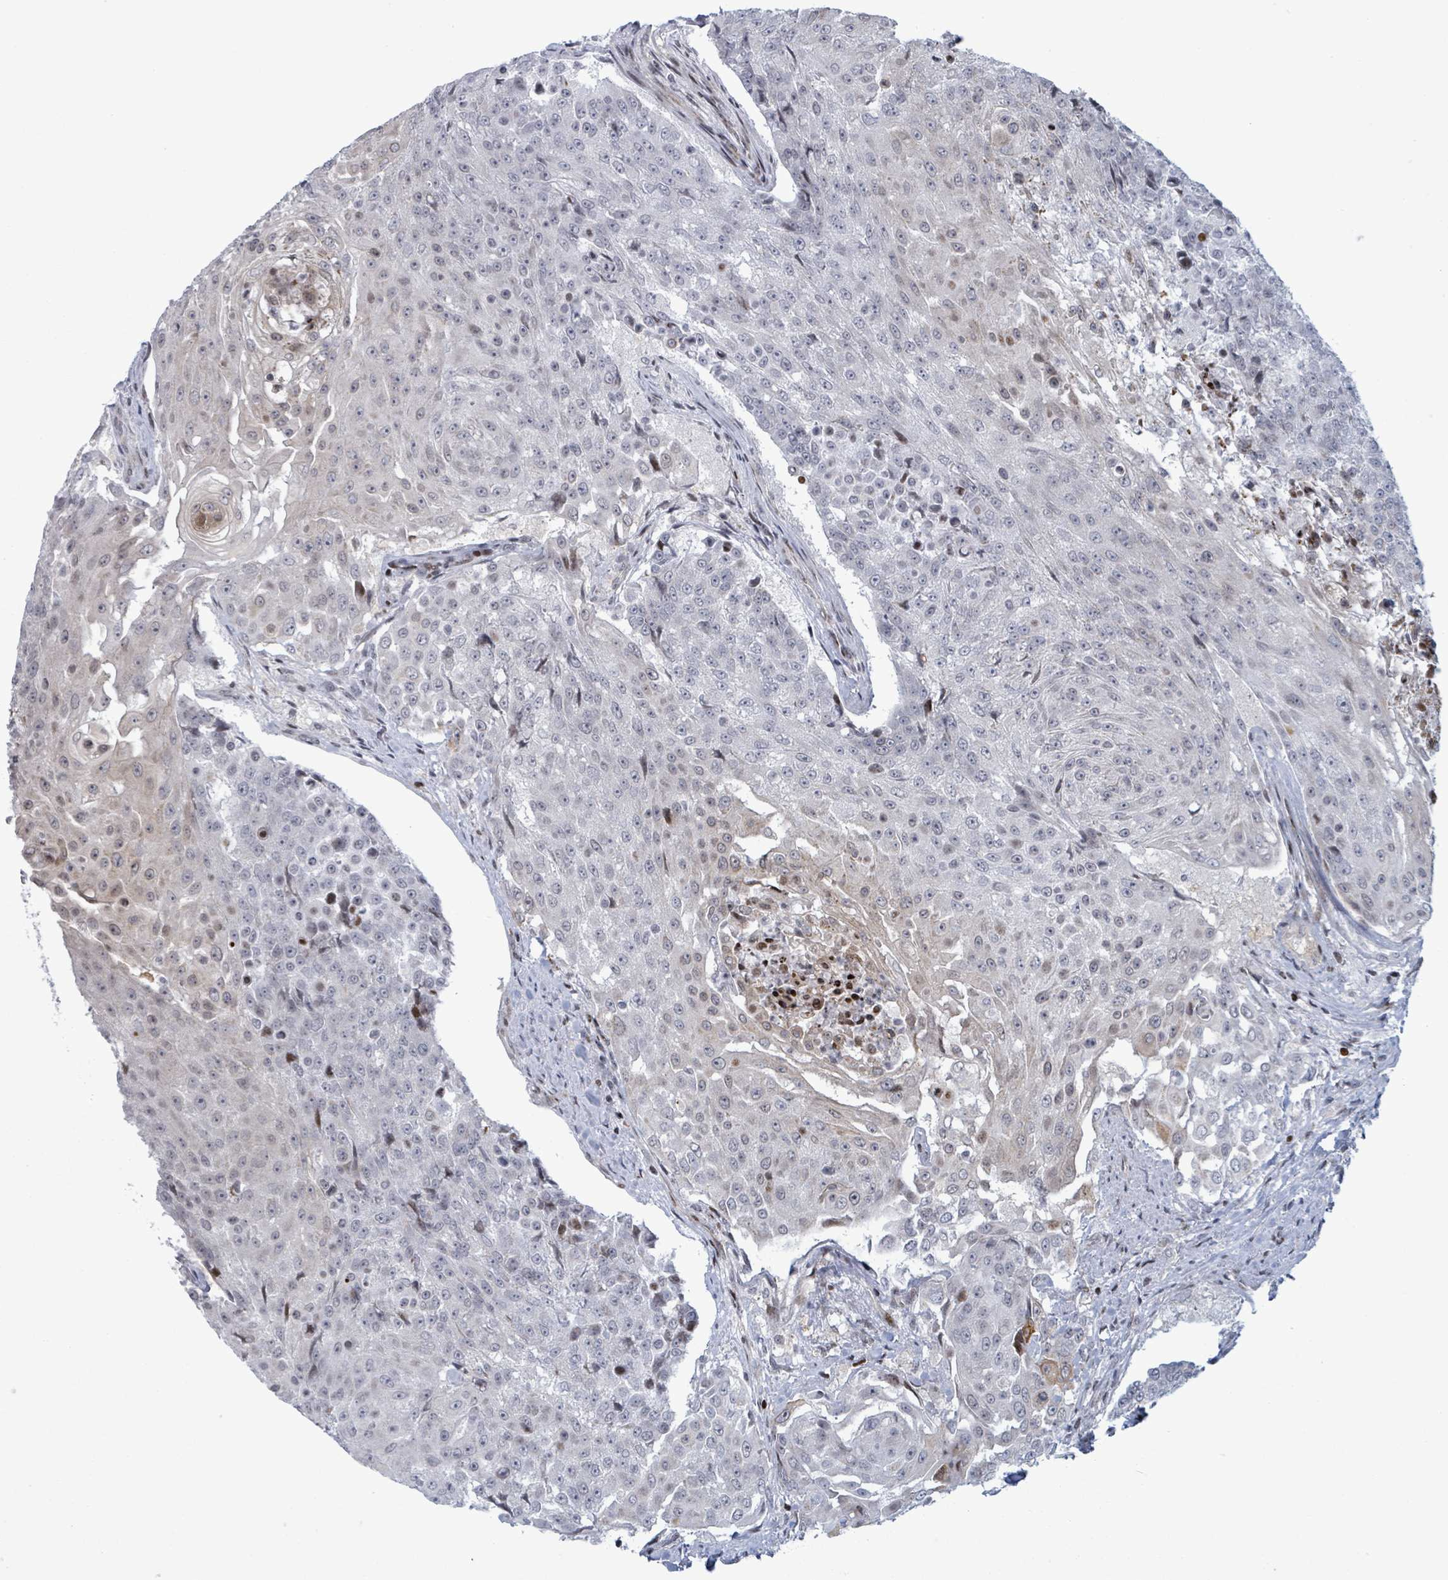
{"staining": {"intensity": "moderate", "quantity": "<25%", "location": "nuclear"}, "tissue": "urothelial cancer", "cell_type": "Tumor cells", "image_type": "cancer", "snomed": [{"axis": "morphology", "description": "Urothelial carcinoma, High grade"}, {"axis": "topography", "description": "Urinary bladder"}], "caption": "Tumor cells display low levels of moderate nuclear expression in approximately <25% of cells in human urothelial cancer.", "gene": "FNDC4", "patient": {"sex": "female", "age": 63}}